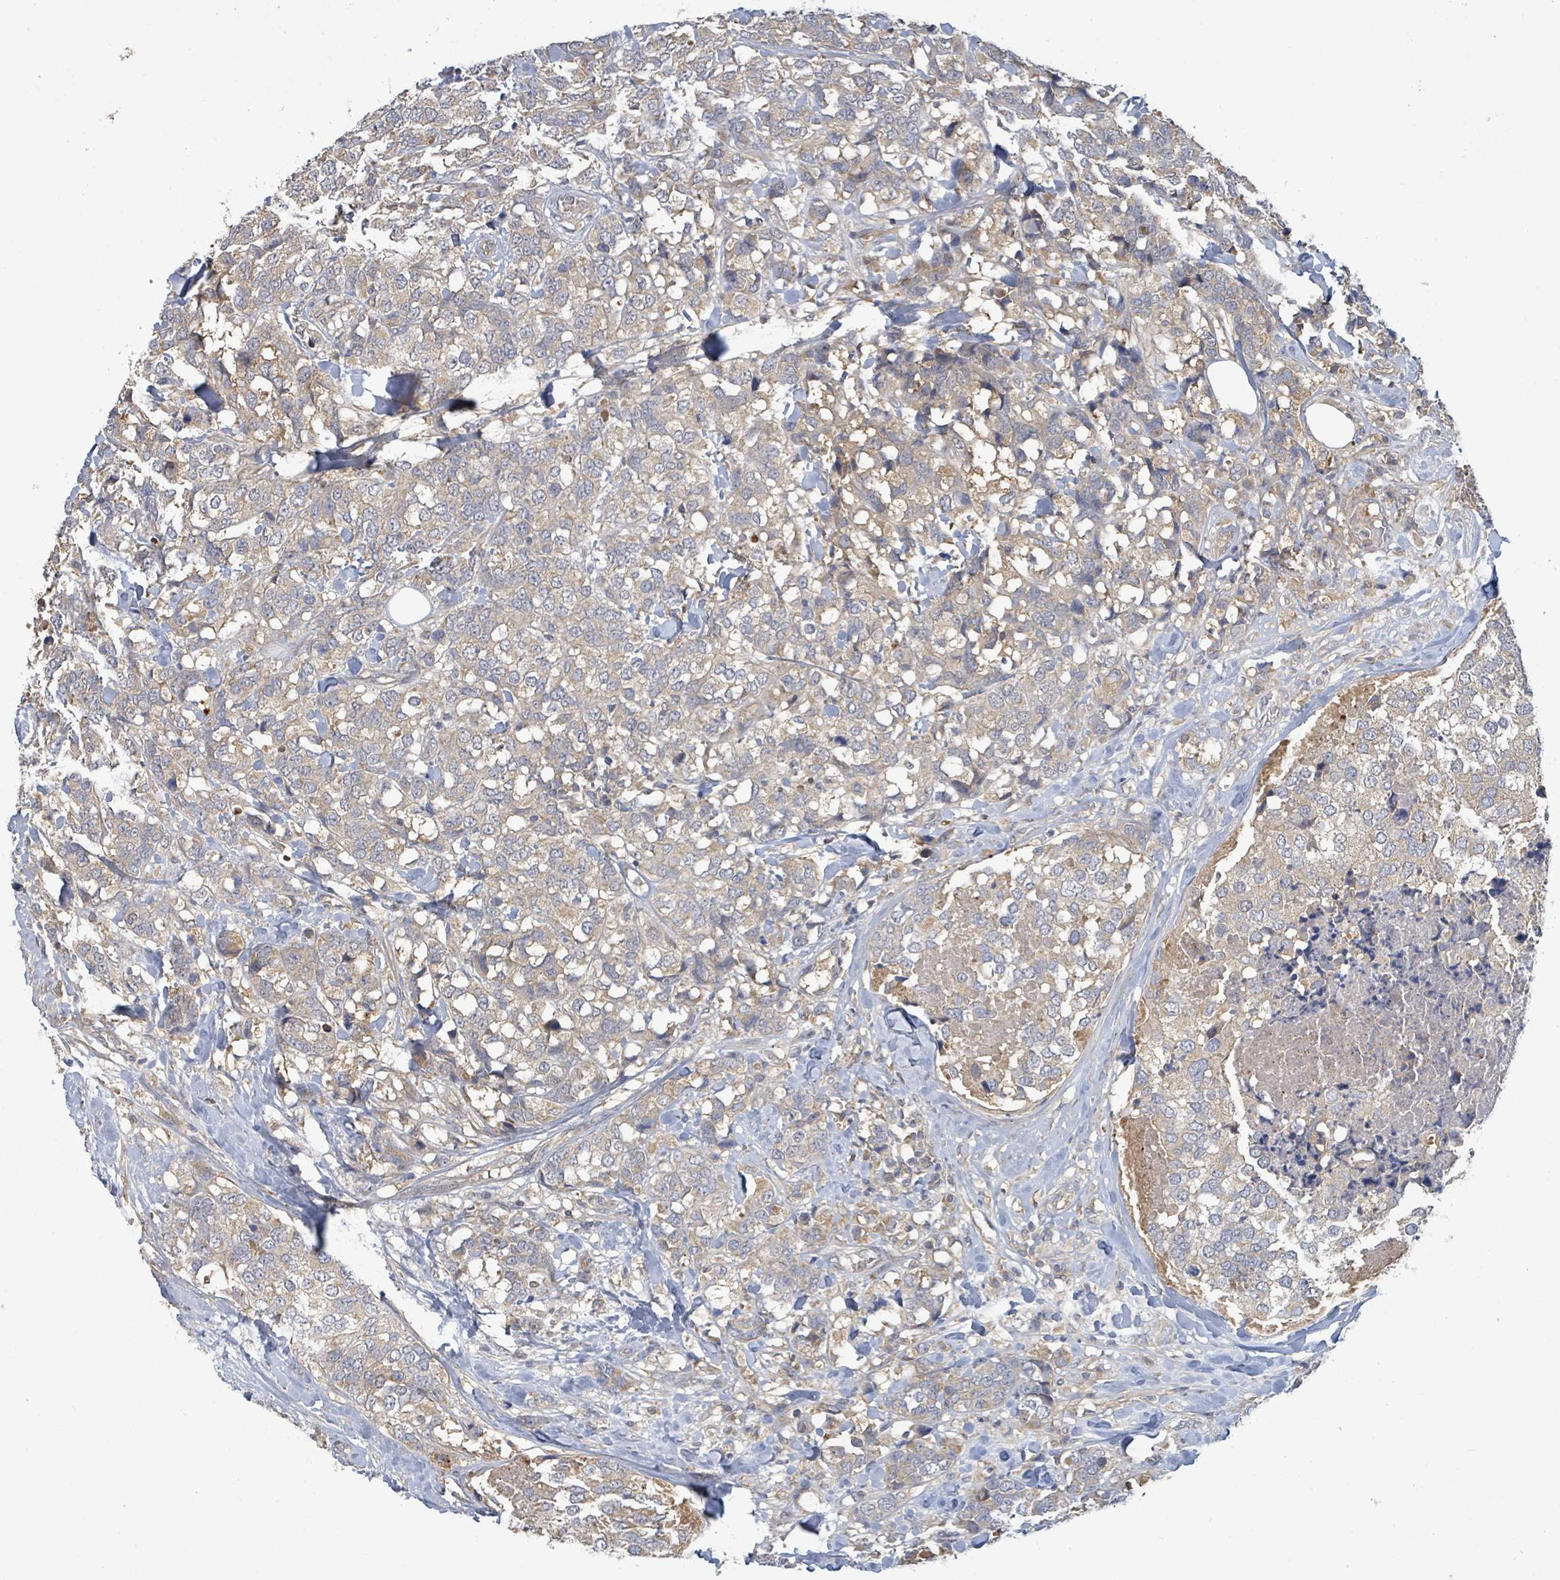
{"staining": {"intensity": "weak", "quantity": ">75%", "location": "cytoplasmic/membranous"}, "tissue": "breast cancer", "cell_type": "Tumor cells", "image_type": "cancer", "snomed": [{"axis": "morphology", "description": "Lobular carcinoma"}, {"axis": "topography", "description": "Breast"}], "caption": "There is low levels of weak cytoplasmic/membranous staining in tumor cells of breast cancer, as demonstrated by immunohistochemical staining (brown color).", "gene": "STARD4", "patient": {"sex": "female", "age": 59}}